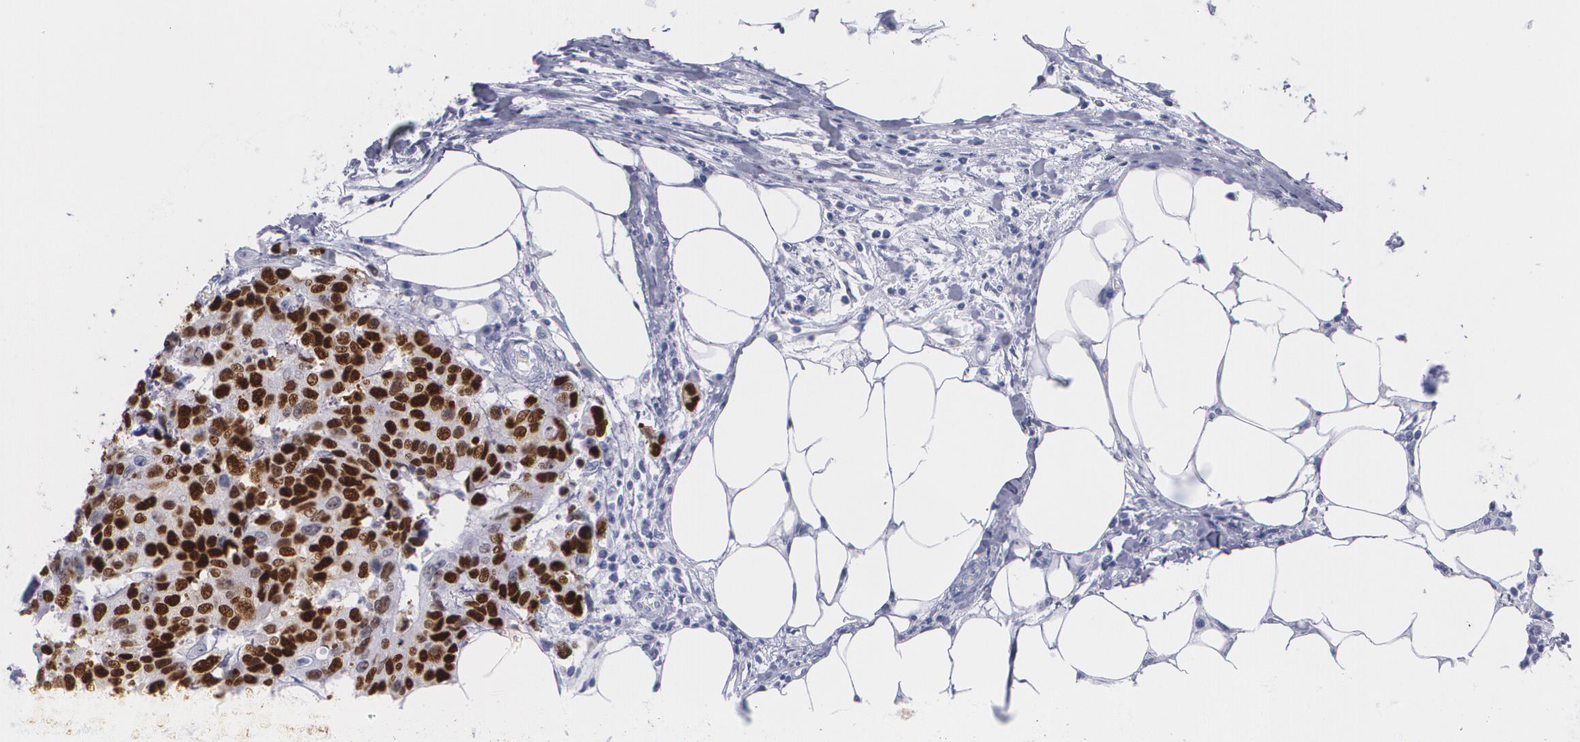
{"staining": {"intensity": "strong", "quantity": ">75%", "location": "nuclear"}, "tissue": "colorectal cancer", "cell_type": "Tumor cells", "image_type": "cancer", "snomed": [{"axis": "morphology", "description": "Adenocarcinoma, NOS"}, {"axis": "topography", "description": "Colon"}], "caption": "IHC staining of colorectal cancer, which exhibits high levels of strong nuclear positivity in approximately >75% of tumor cells indicating strong nuclear protein expression. The staining was performed using DAB (3,3'-diaminobenzidine) (brown) for protein detection and nuclei were counterstained in hematoxylin (blue).", "gene": "TP53", "patient": {"sex": "female", "age": 86}}